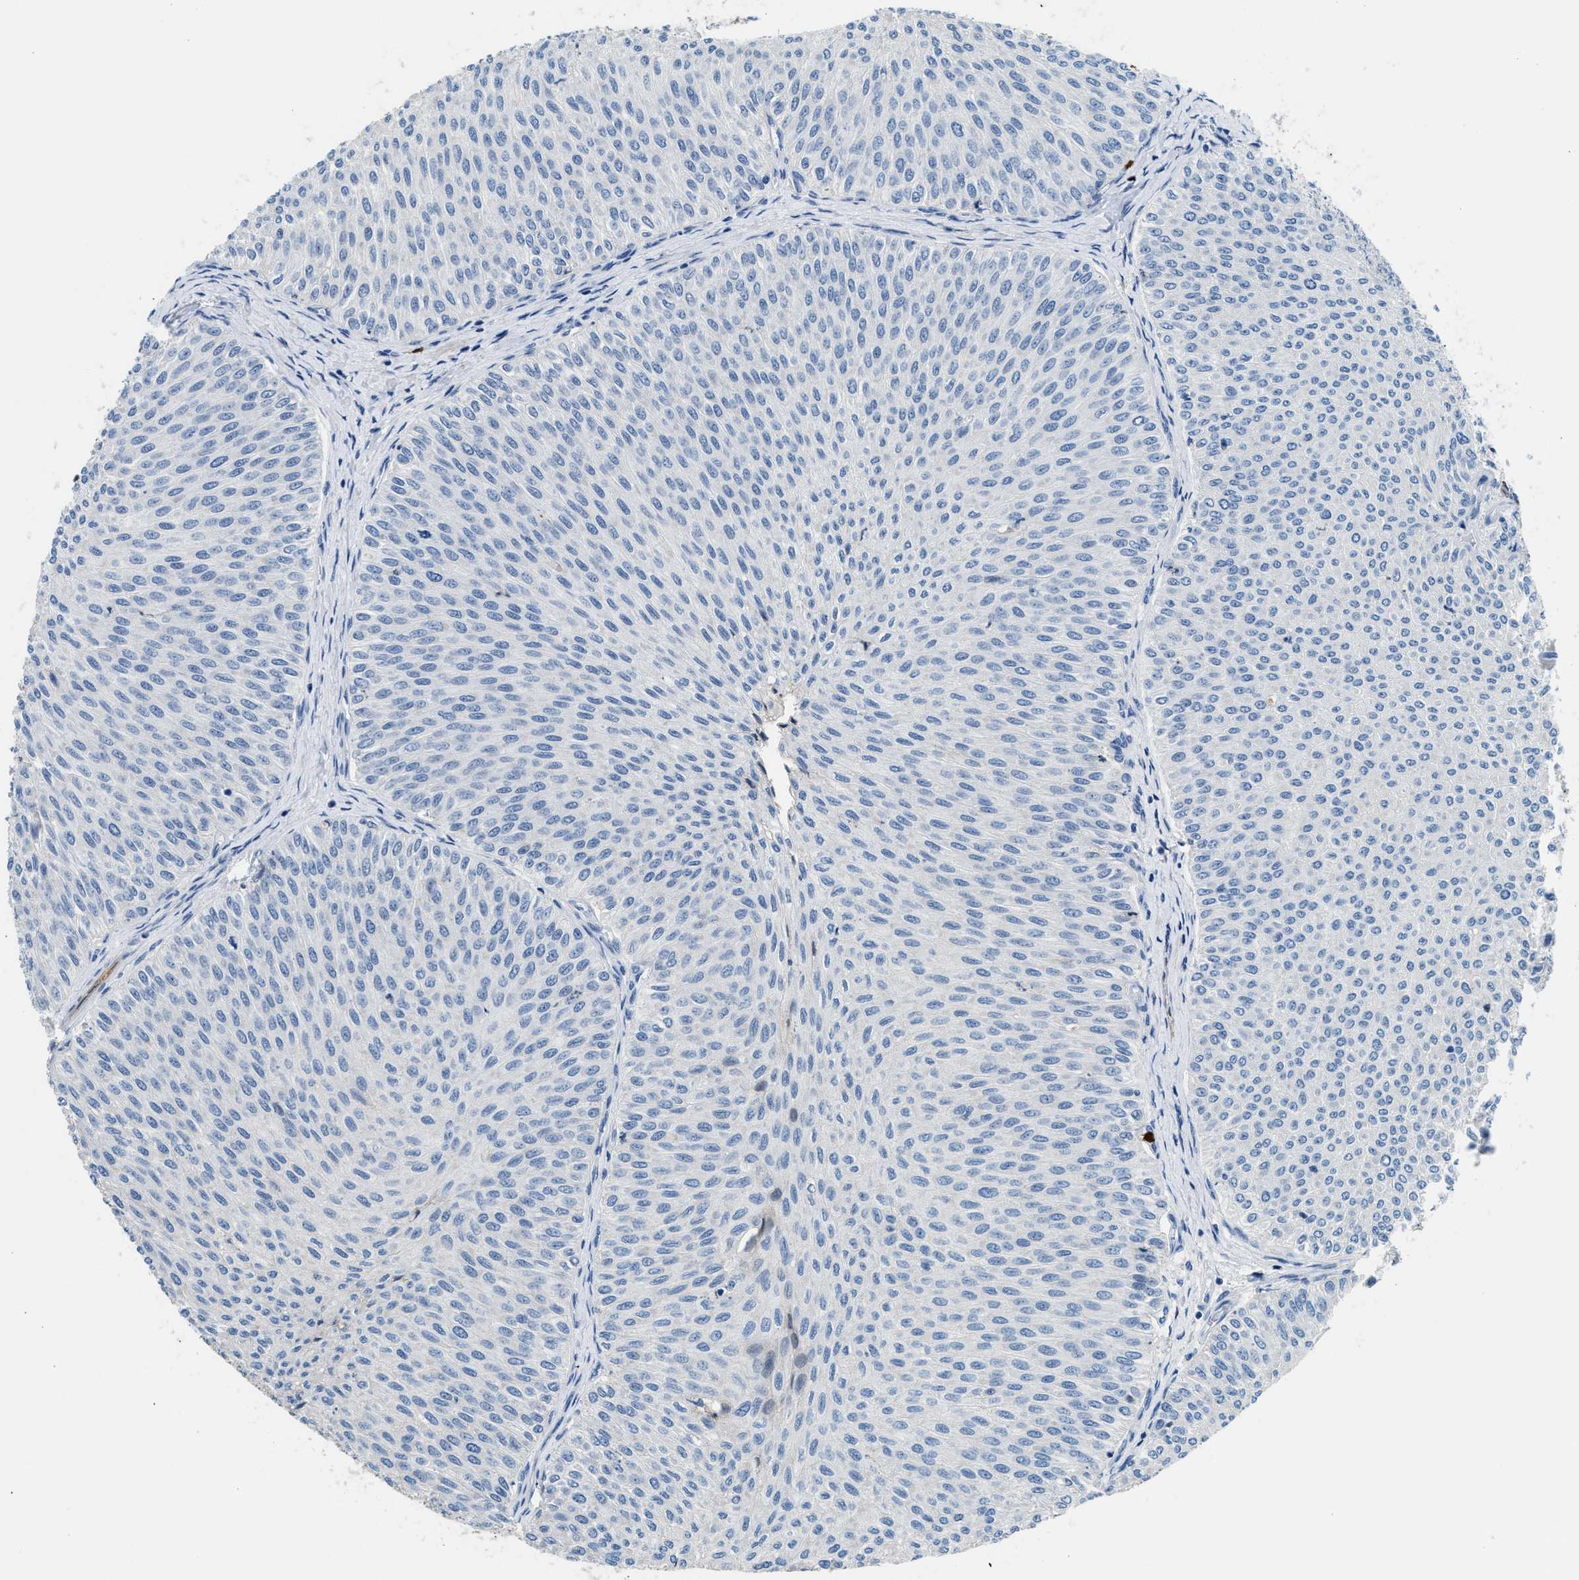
{"staining": {"intensity": "negative", "quantity": "none", "location": "none"}, "tissue": "urothelial cancer", "cell_type": "Tumor cells", "image_type": "cancer", "snomed": [{"axis": "morphology", "description": "Urothelial carcinoma, Low grade"}, {"axis": "topography", "description": "Urinary bladder"}], "caption": "IHC micrograph of human urothelial cancer stained for a protein (brown), which exhibits no staining in tumor cells.", "gene": "ANXA3", "patient": {"sex": "male", "age": 78}}